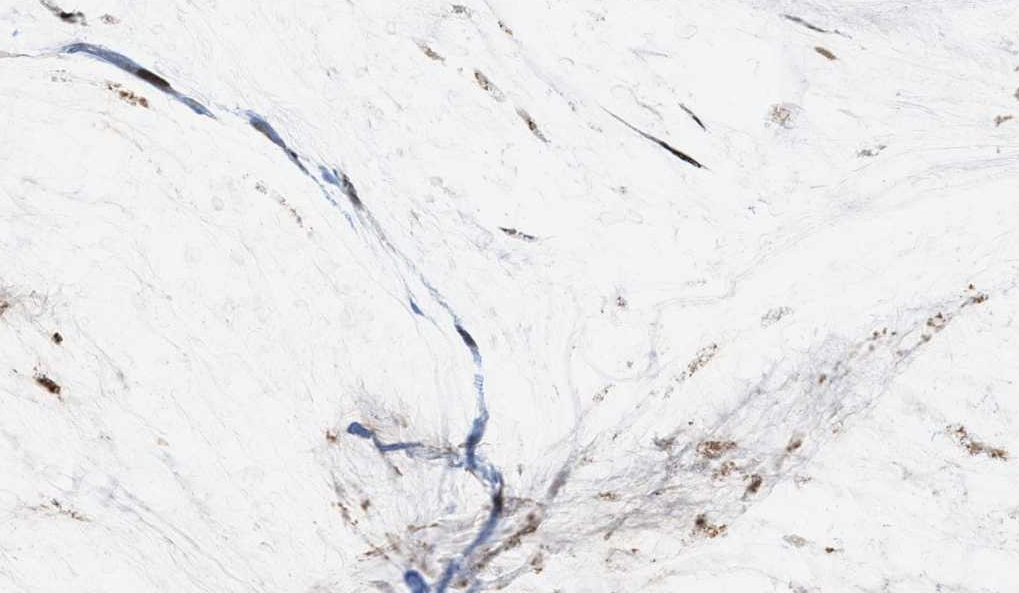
{"staining": {"intensity": "moderate", "quantity": ">75%", "location": "cytoplasmic/membranous"}, "tissue": "ovarian cancer", "cell_type": "Tumor cells", "image_type": "cancer", "snomed": [{"axis": "morphology", "description": "Cystadenocarcinoma, mucinous, NOS"}, {"axis": "topography", "description": "Ovary"}], "caption": "Immunohistochemical staining of human ovarian cancer (mucinous cystadenocarcinoma) demonstrates medium levels of moderate cytoplasmic/membranous staining in approximately >75% of tumor cells.", "gene": "PDZD2", "patient": {"sex": "female", "age": 39}}